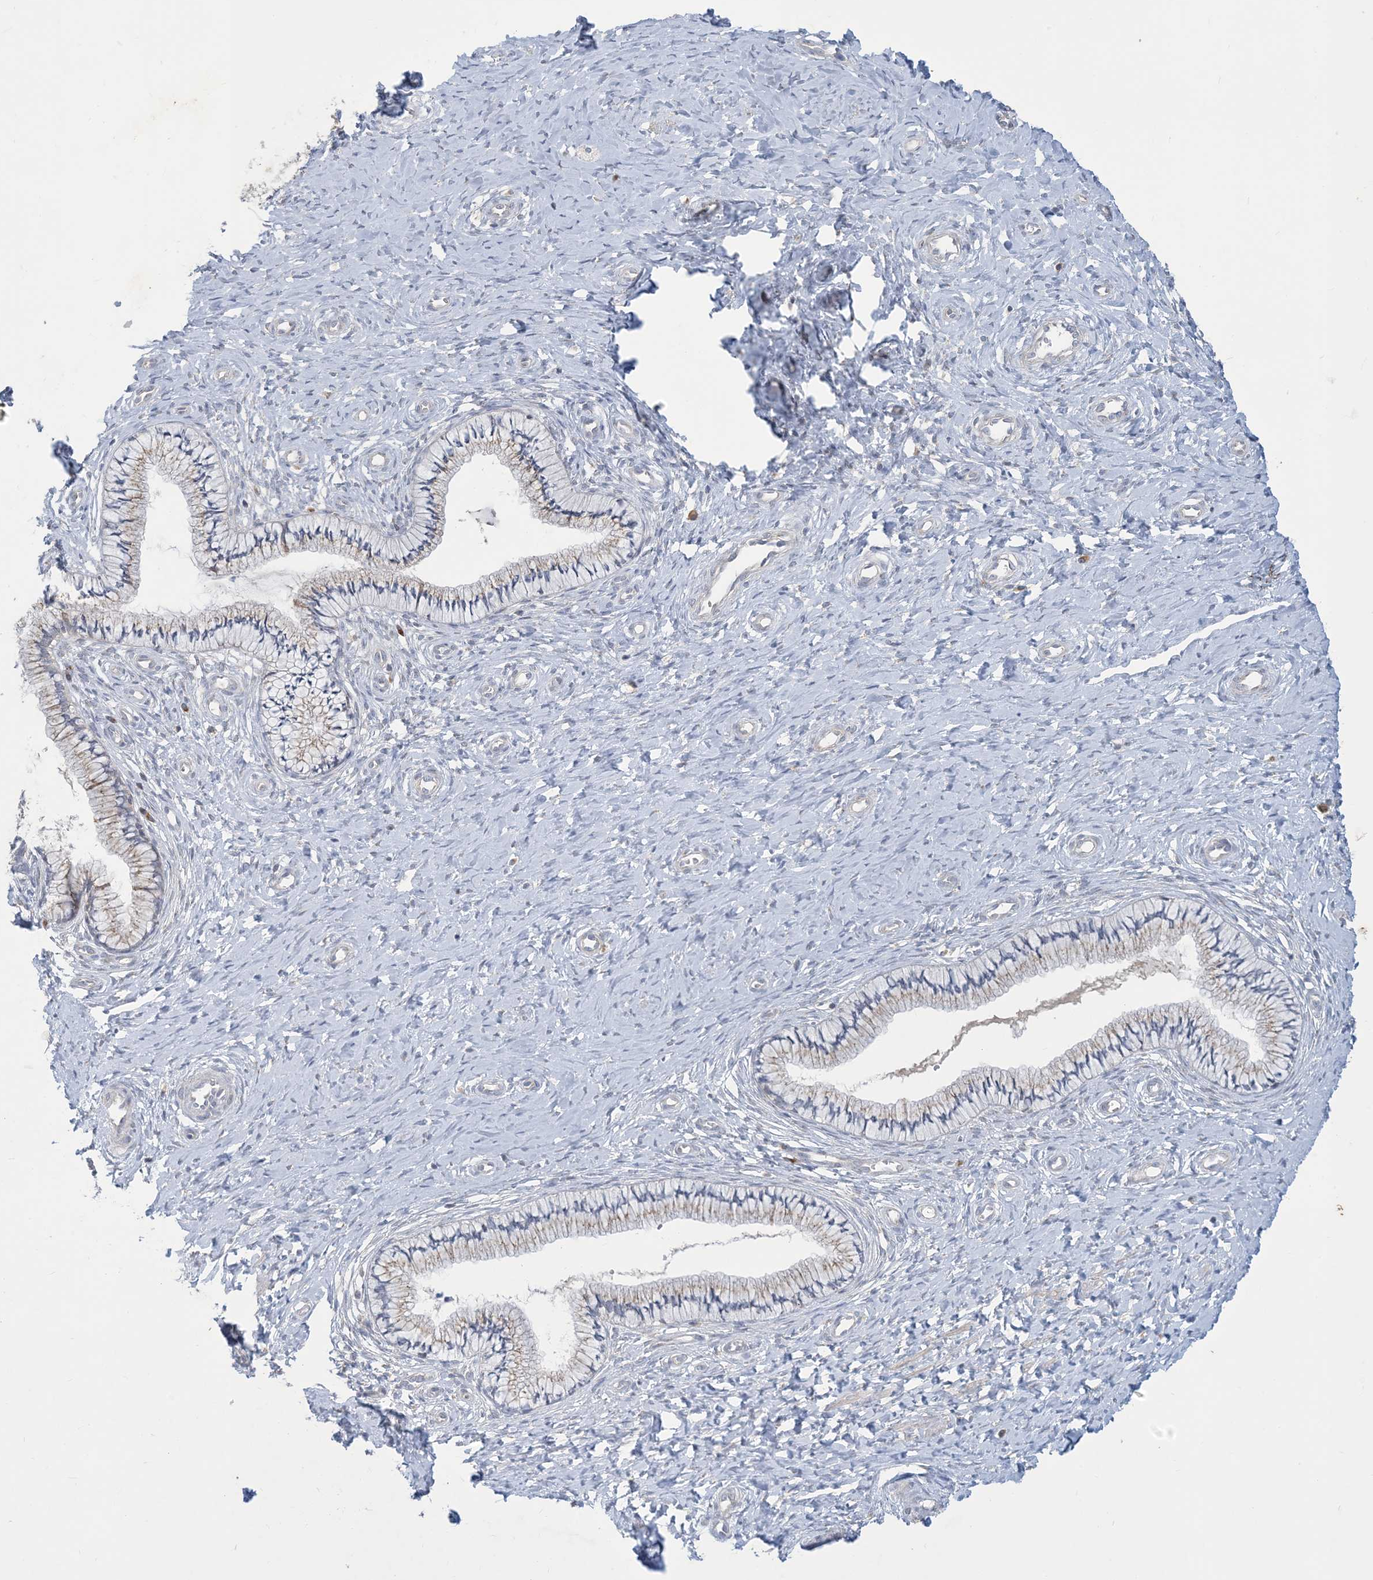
{"staining": {"intensity": "moderate", "quantity": "25%-75%", "location": "cytoplasmic/membranous"}, "tissue": "cervix", "cell_type": "Glandular cells", "image_type": "normal", "snomed": [{"axis": "morphology", "description": "Normal tissue, NOS"}, {"axis": "topography", "description": "Cervix"}], "caption": "An image showing moderate cytoplasmic/membranous staining in approximately 25%-75% of glandular cells in normal cervix, as visualized by brown immunohistochemical staining.", "gene": "CCDC14", "patient": {"sex": "female", "age": 36}}